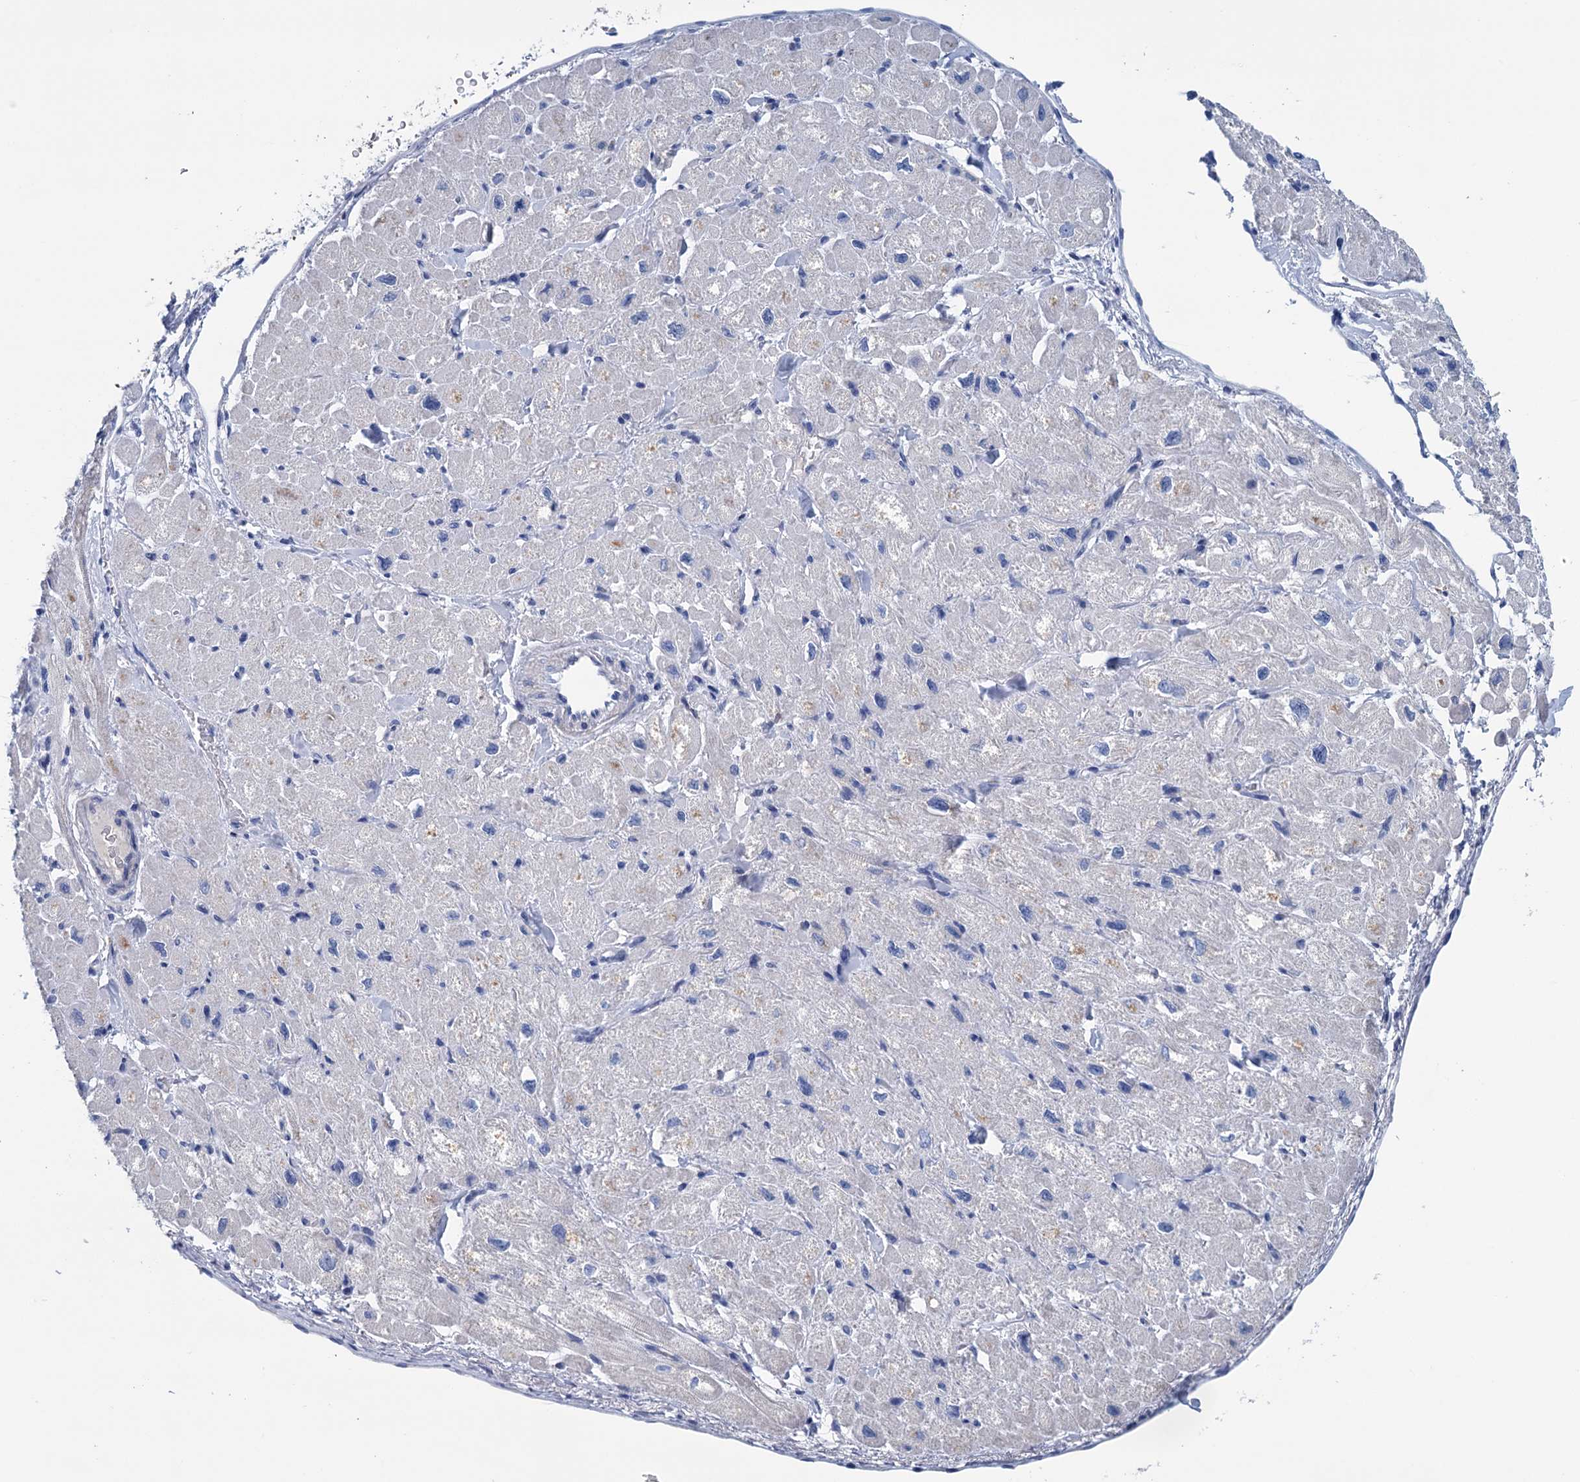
{"staining": {"intensity": "negative", "quantity": "none", "location": "none"}, "tissue": "heart muscle", "cell_type": "Cardiomyocytes", "image_type": "normal", "snomed": [{"axis": "morphology", "description": "Normal tissue, NOS"}, {"axis": "topography", "description": "Heart"}], "caption": "The histopathology image exhibits no significant positivity in cardiomyocytes of heart muscle. The staining was performed using DAB (3,3'-diaminobenzidine) to visualize the protein expression in brown, while the nuclei were stained in blue with hematoxylin (Magnification: 20x).", "gene": "MYOZ3", "patient": {"sex": "male", "age": 65}}